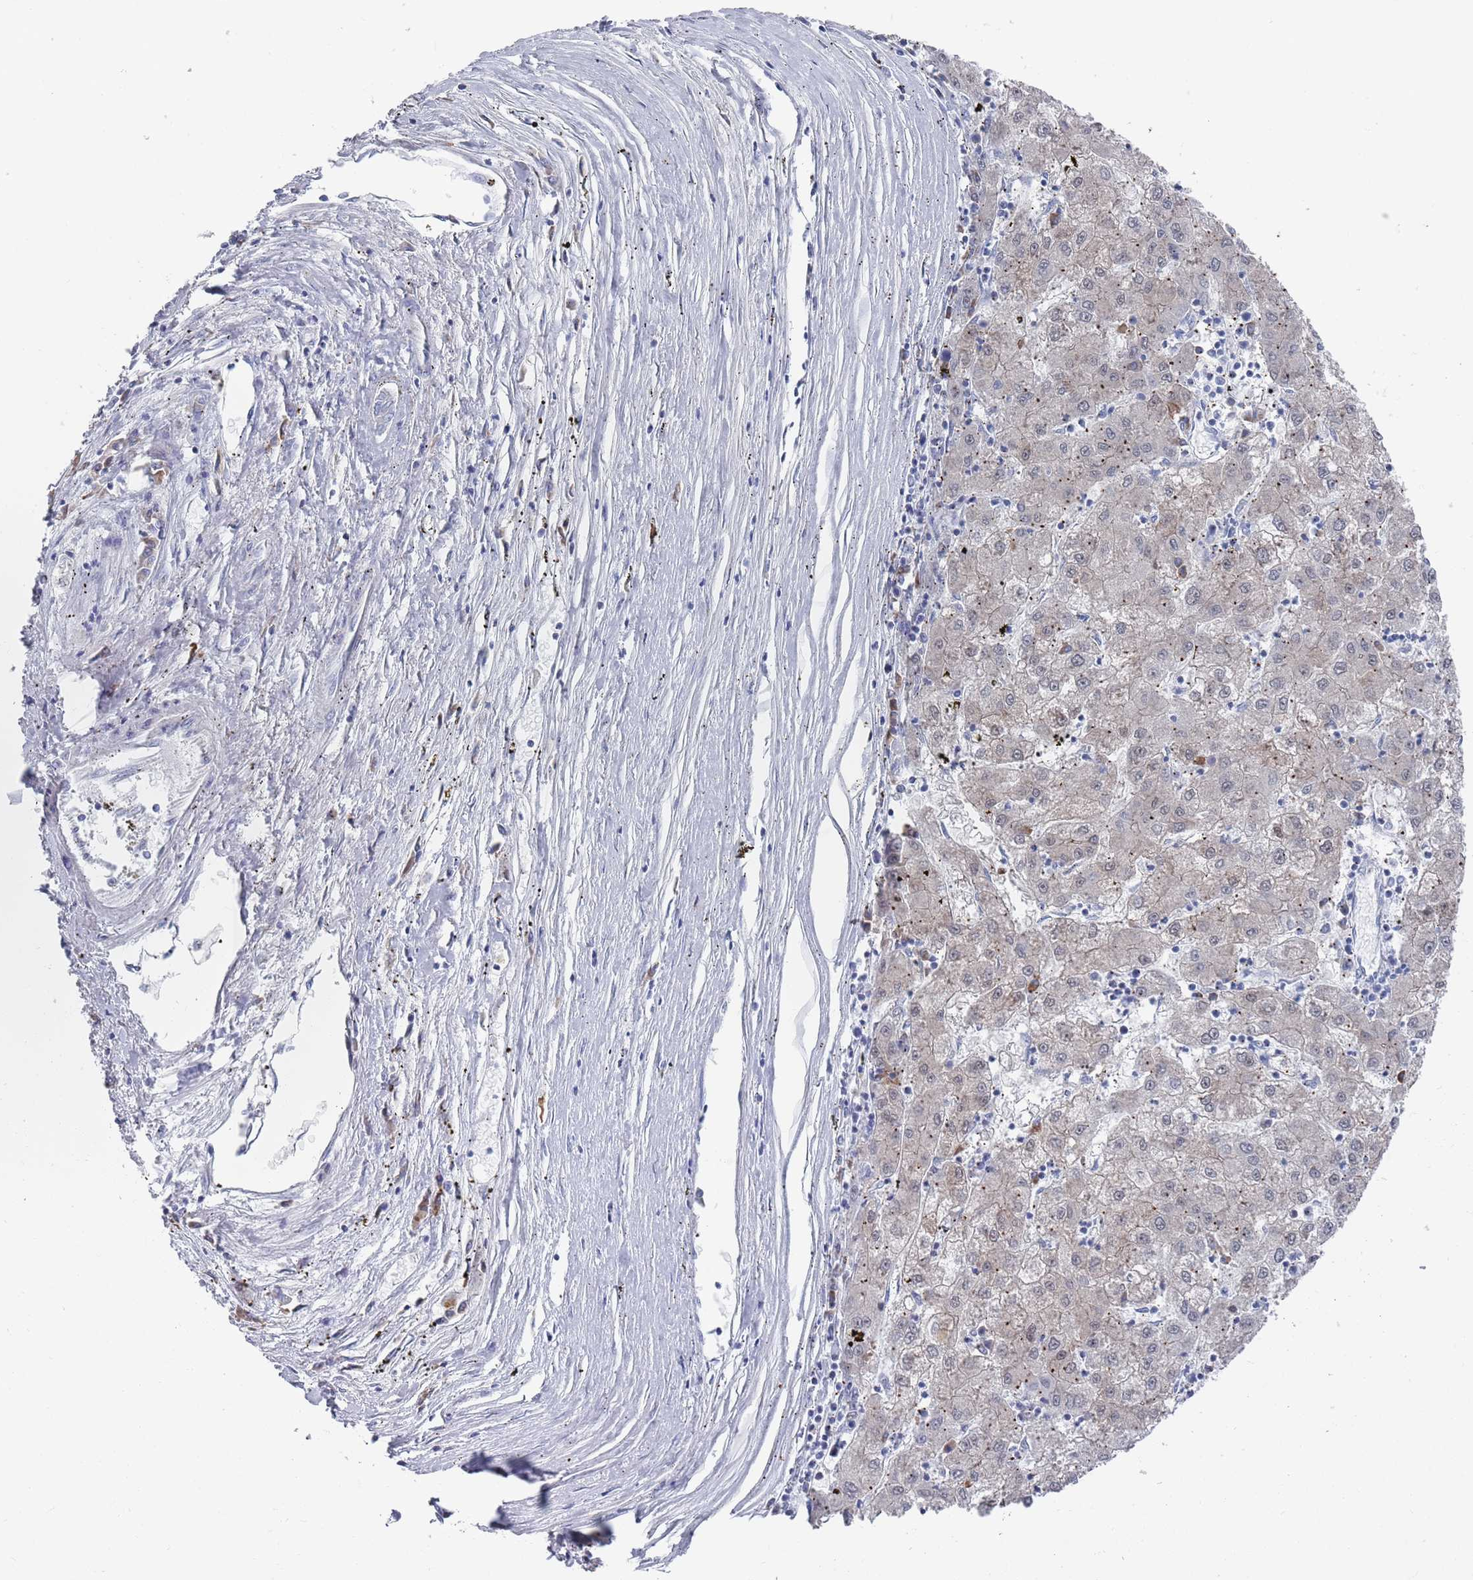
{"staining": {"intensity": "weak", "quantity": "25%-75%", "location": "cytoplasmic/membranous,nuclear"}, "tissue": "liver cancer", "cell_type": "Tumor cells", "image_type": "cancer", "snomed": [{"axis": "morphology", "description": "Carcinoma, Hepatocellular, NOS"}, {"axis": "topography", "description": "Liver"}], "caption": "Human liver cancer (hepatocellular carcinoma) stained for a protein (brown) shows weak cytoplasmic/membranous and nuclear positive staining in about 25%-75% of tumor cells.", "gene": "MAT1A", "patient": {"sex": "male", "age": 72}}